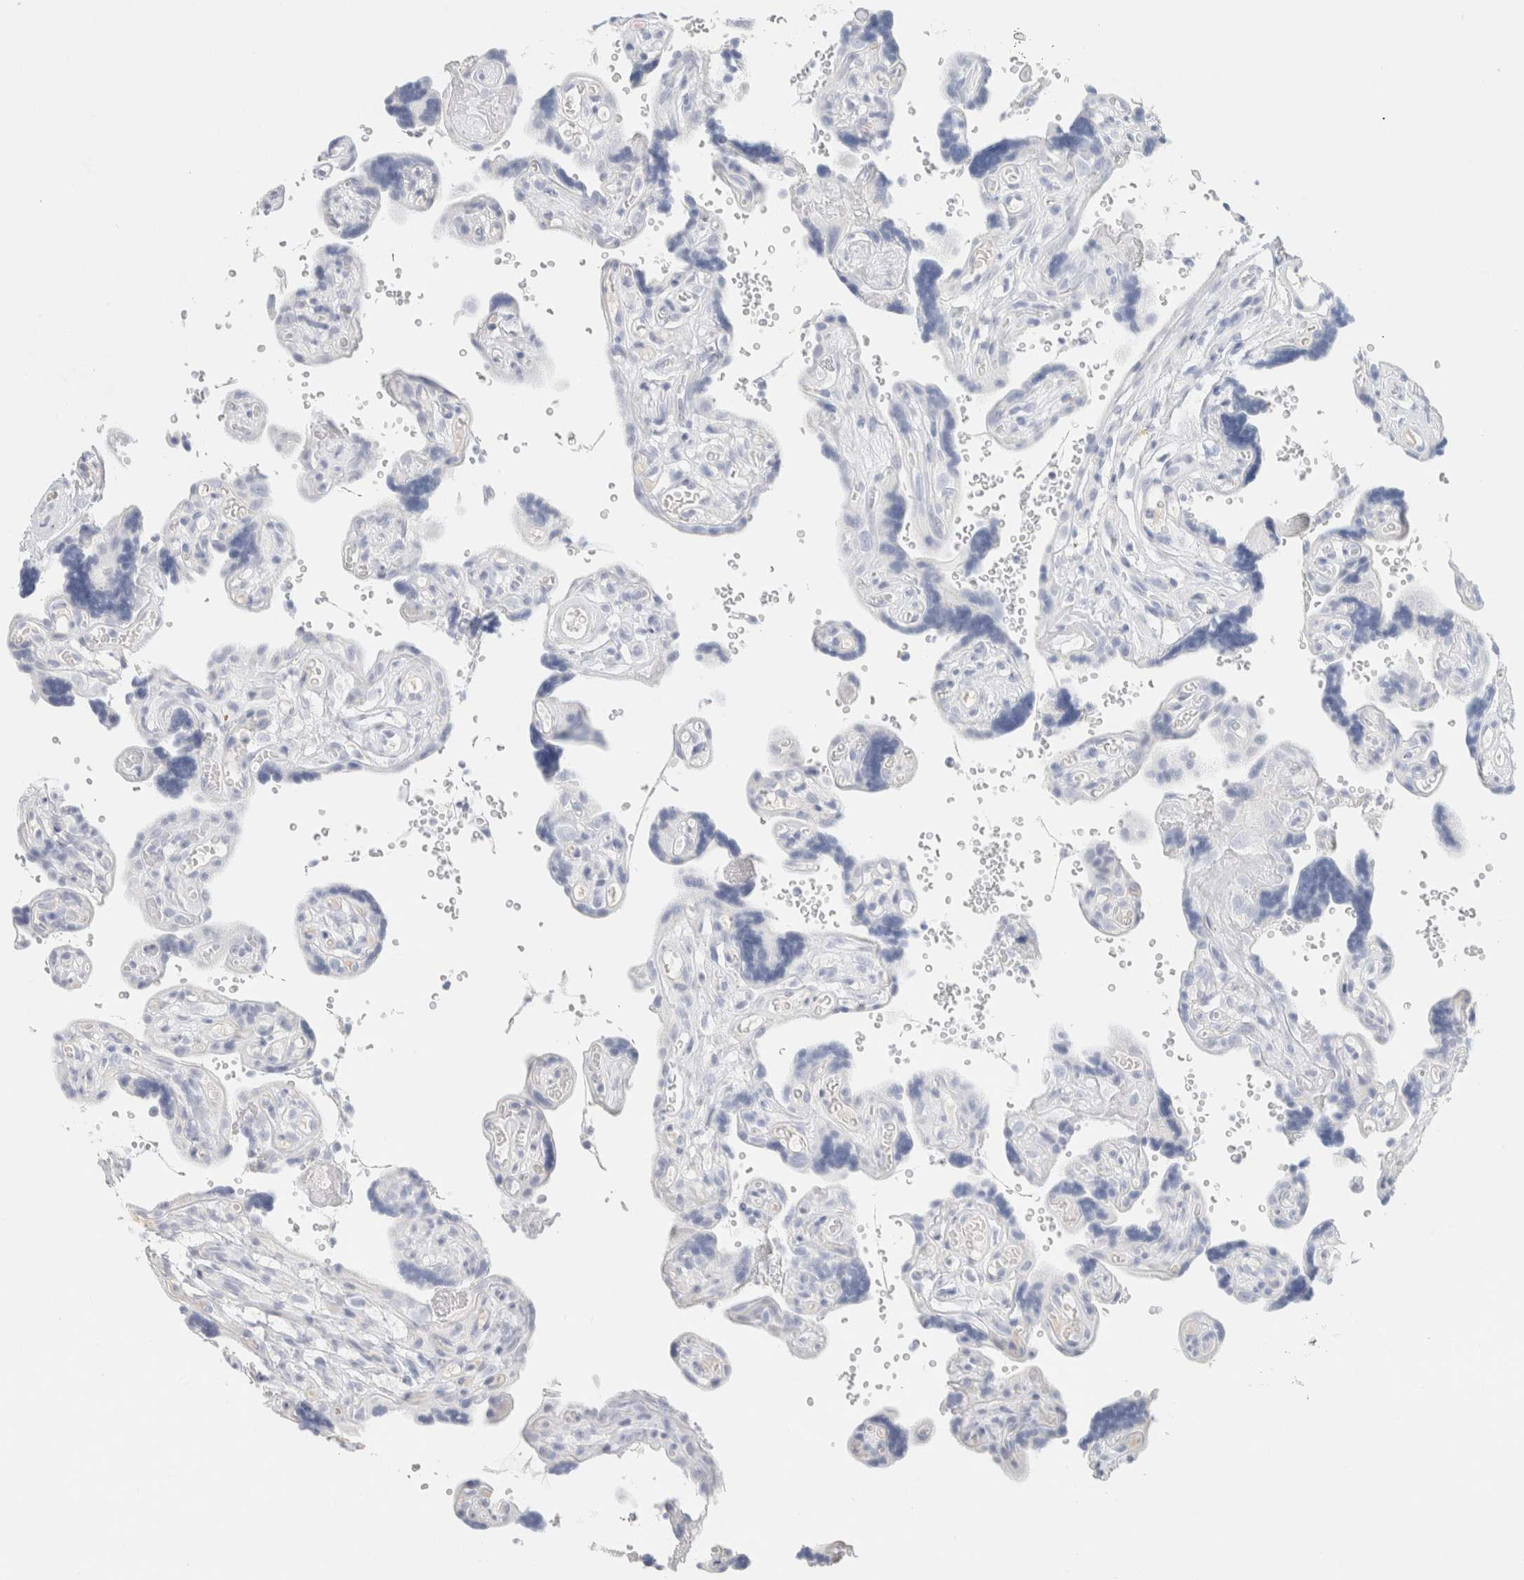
{"staining": {"intensity": "negative", "quantity": "none", "location": "none"}, "tissue": "placenta", "cell_type": "Decidual cells", "image_type": "normal", "snomed": [{"axis": "morphology", "description": "Normal tissue, NOS"}, {"axis": "topography", "description": "Placenta"}], "caption": "High power microscopy photomicrograph of an immunohistochemistry image of unremarkable placenta, revealing no significant staining in decidual cells.", "gene": "CPQ", "patient": {"sex": "female", "age": 30}}